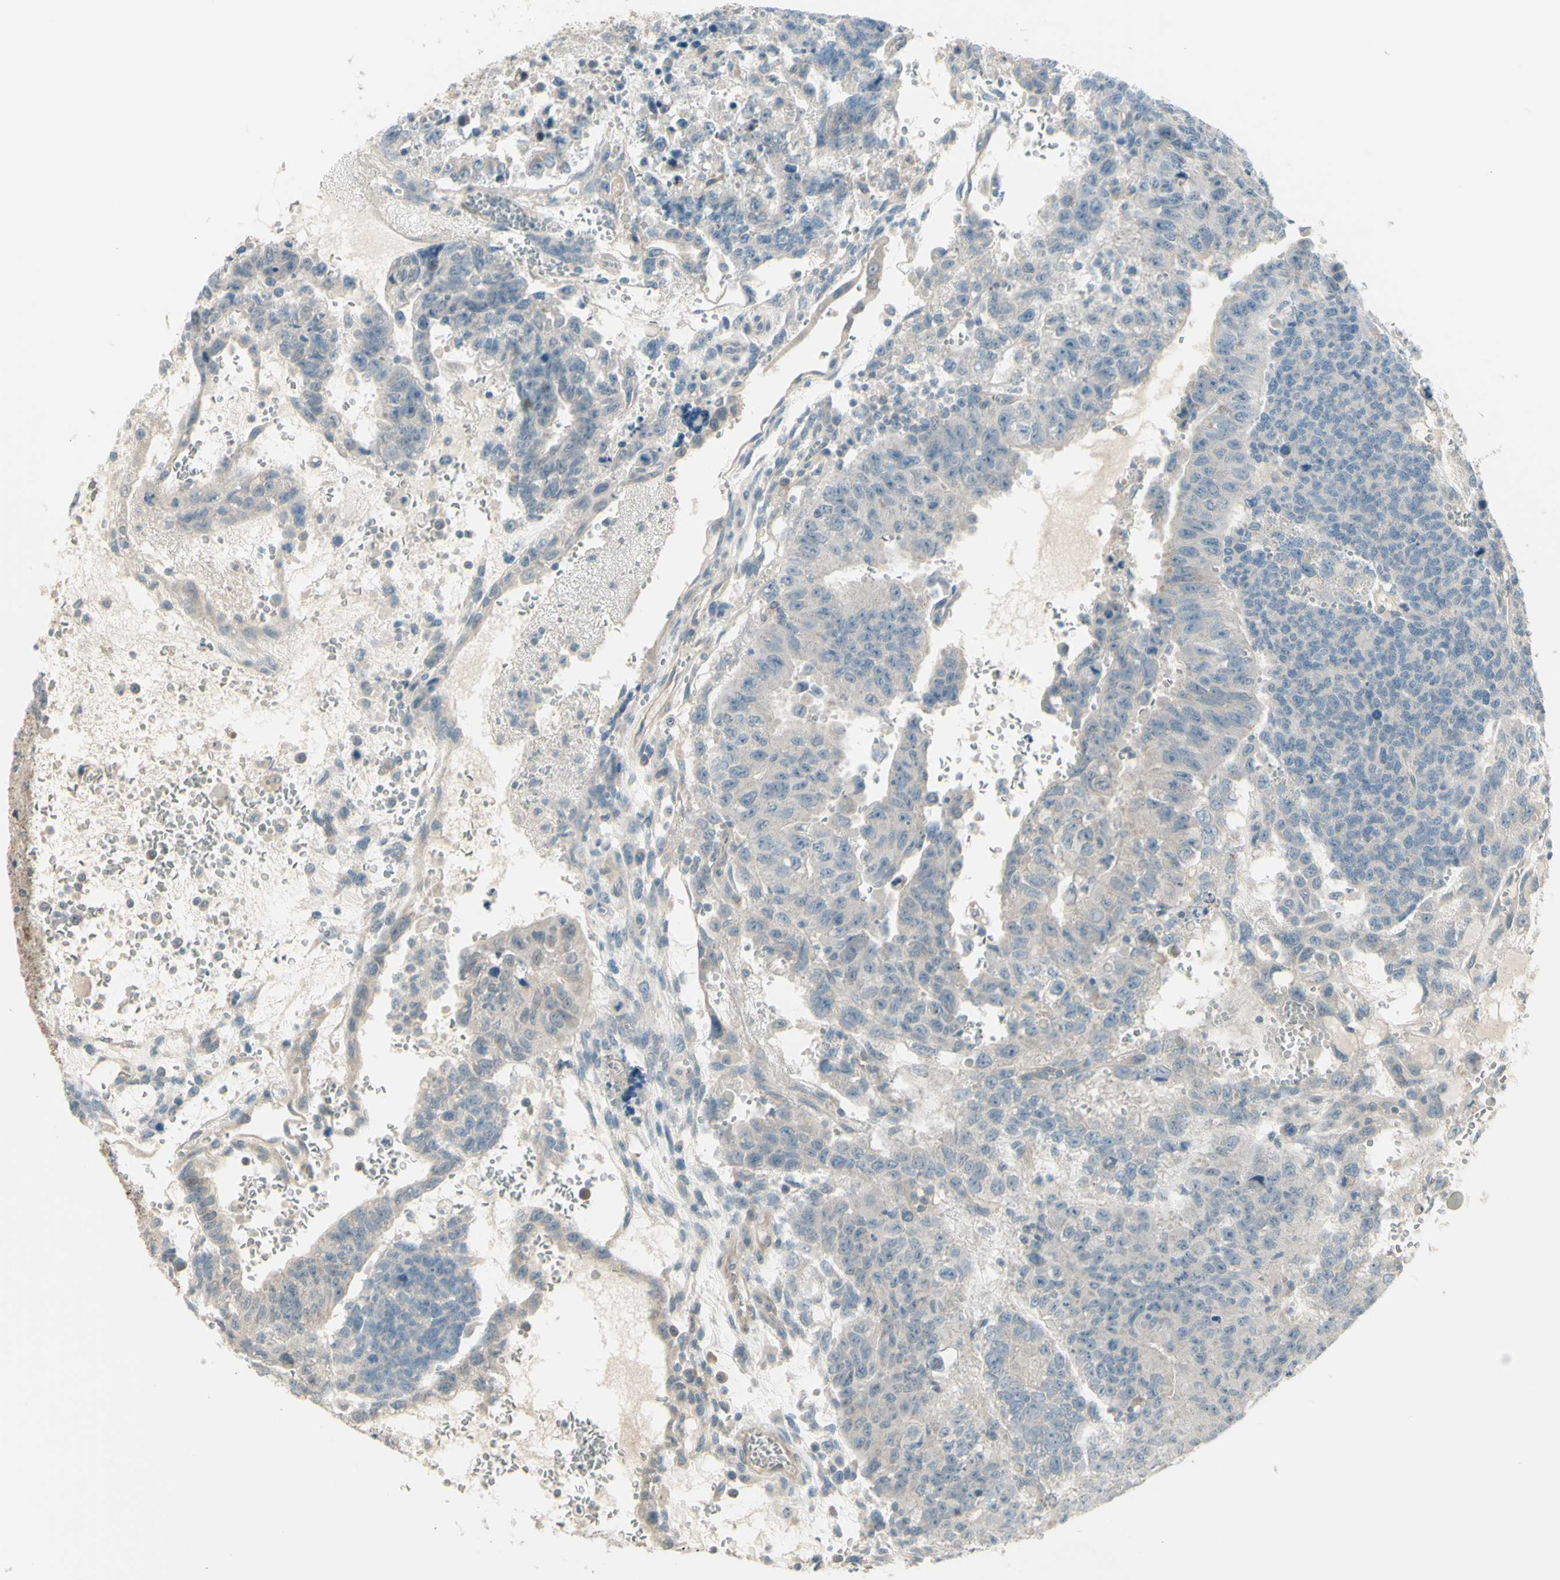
{"staining": {"intensity": "weak", "quantity": "25%-75%", "location": "cytoplasmic/membranous"}, "tissue": "testis cancer", "cell_type": "Tumor cells", "image_type": "cancer", "snomed": [{"axis": "morphology", "description": "Seminoma, NOS"}, {"axis": "morphology", "description": "Carcinoma, Embryonal, NOS"}, {"axis": "topography", "description": "Testis"}], "caption": "Protein expression analysis of seminoma (testis) reveals weak cytoplasmic/membranous positivity in approximately 25%-75% of tumor cells. (brown staining indicates protein expression, while blue staining denotes nuclei).", "gene": "NAXD", "patient": {"sex": "male", "age": 52}}